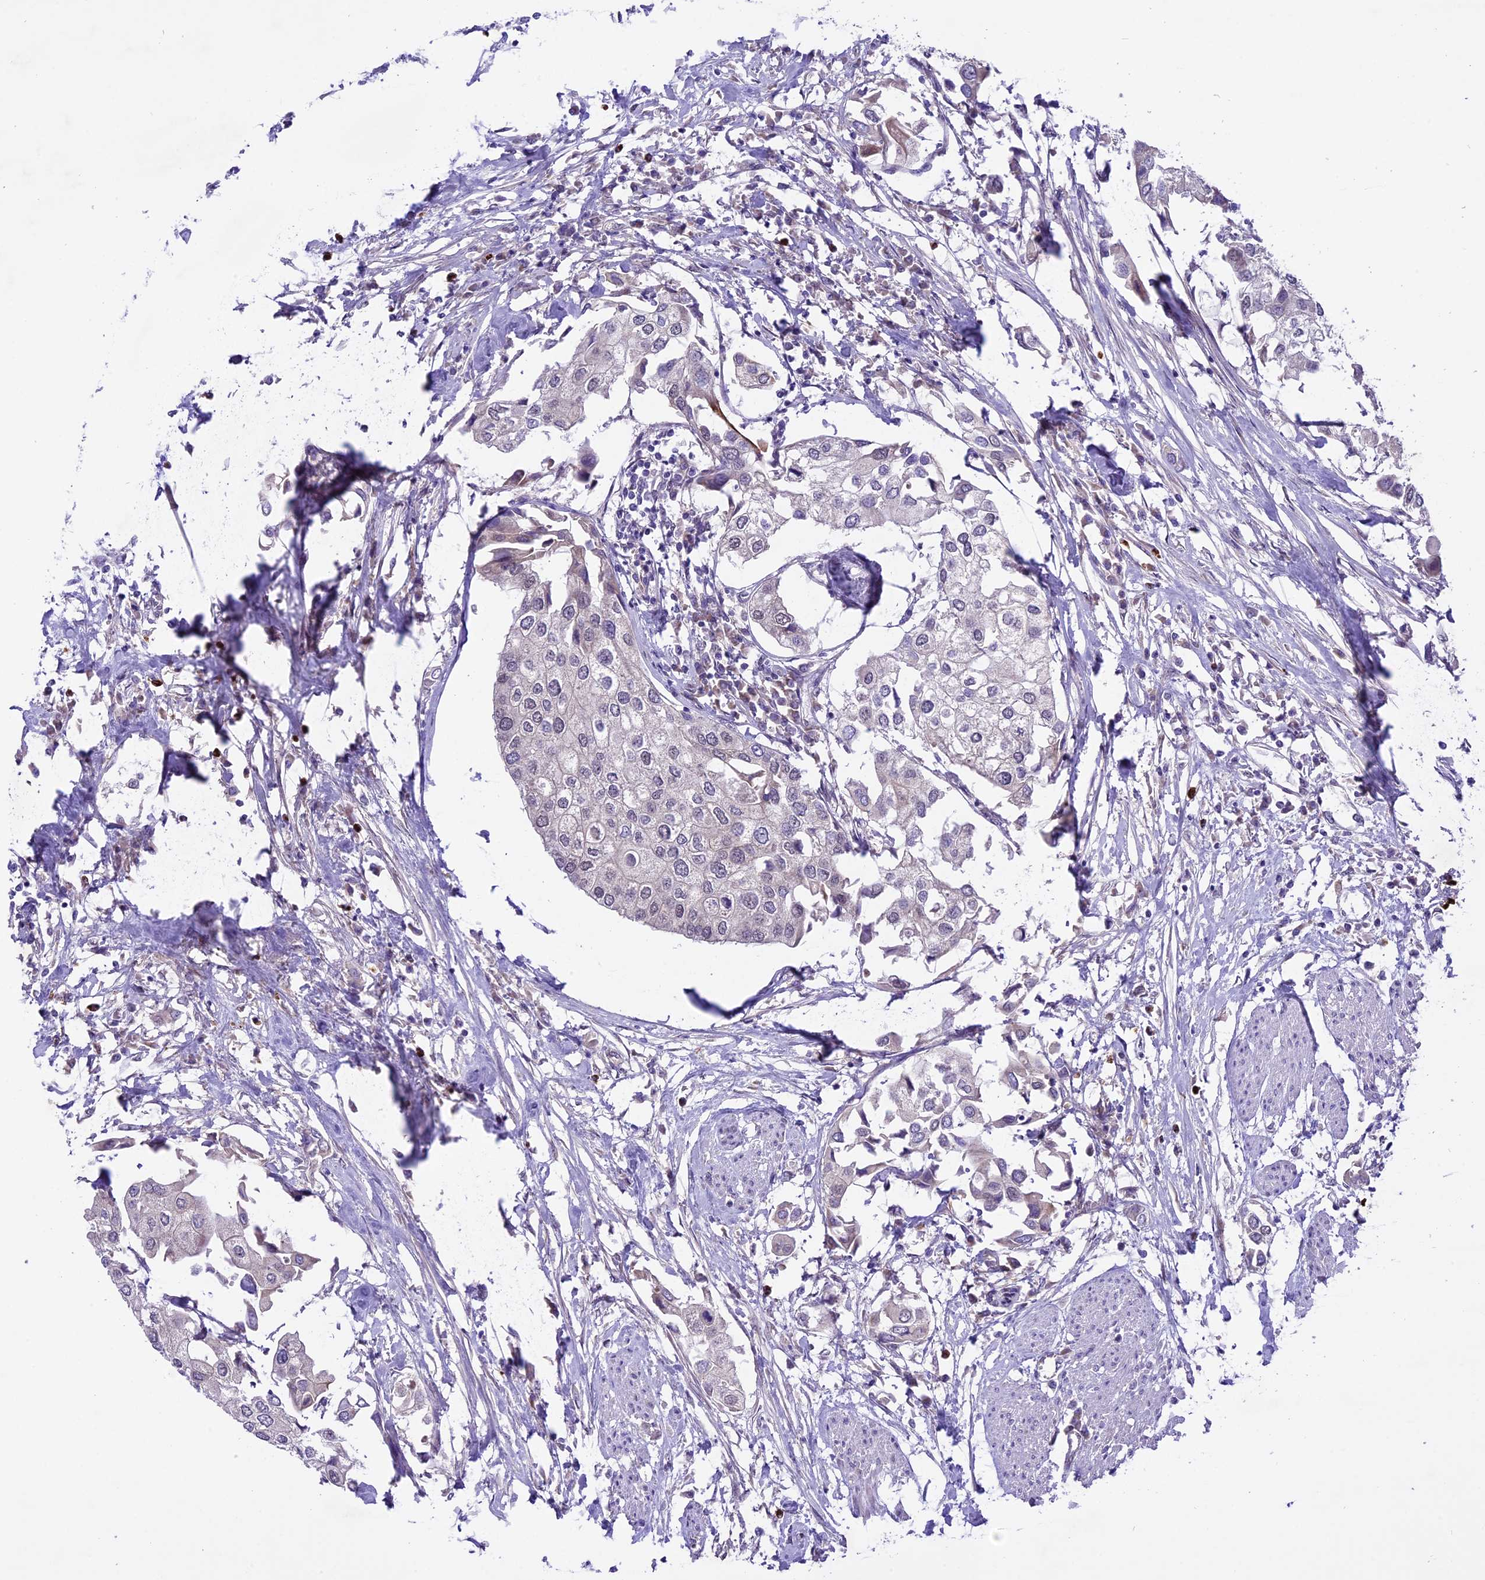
{"staining": {"intensity": "negative", "quantity": "none", "location": "none"}, "tissue": "urothelial cancer", "cell_type": "Tumor cells", "image_type": "cancer", "snomed": [{"axis": "morphology", "description": "Urothelial carcinoma, High grade"}, {"axis": "topography", "description": "Urinary bladder"}], "caption": "Immunohistochemistry of urothelial cancer demonstrates no expression in tumor cells.", "gene": "SPRED1", "patient": {"sex": "male", "age": 64}}